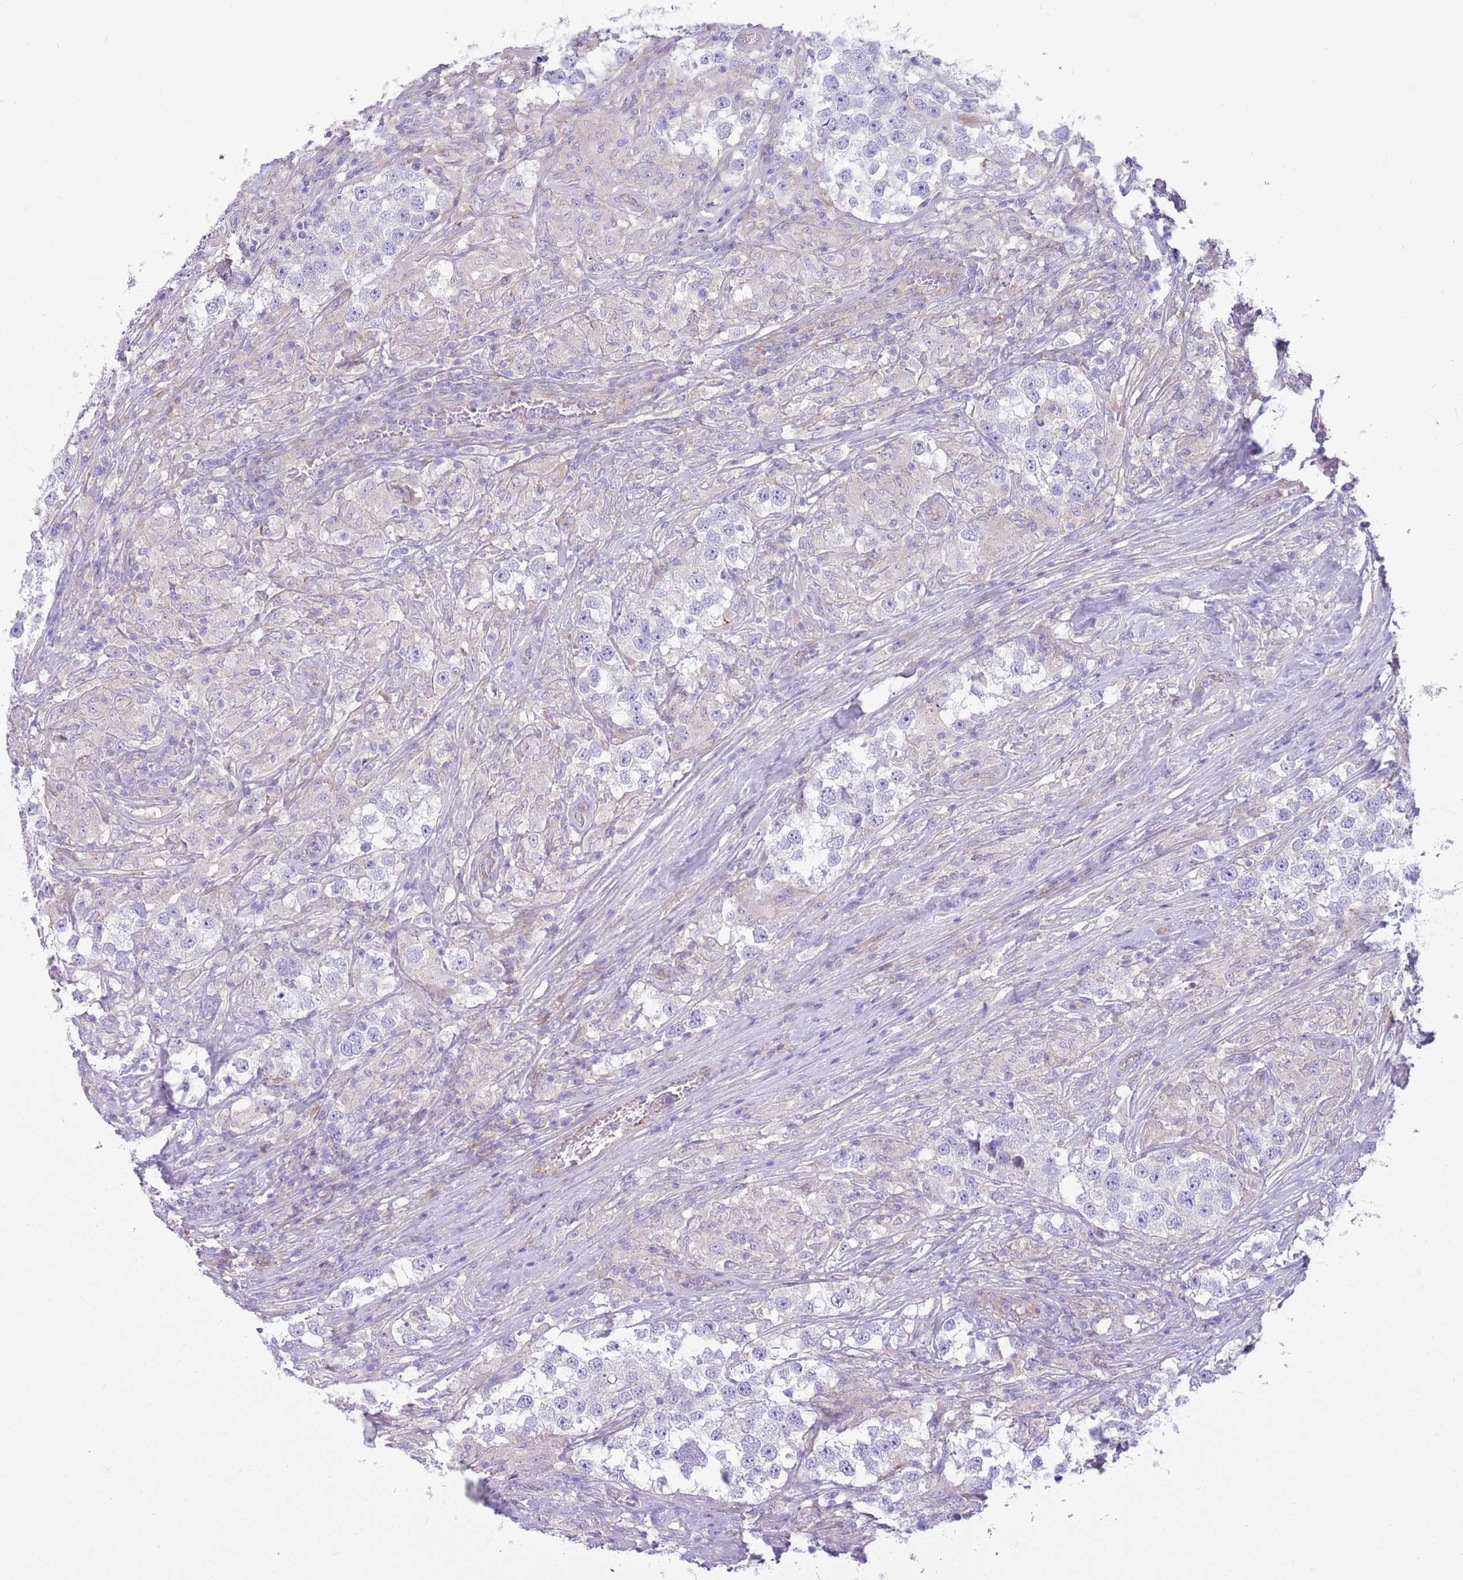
{"staining": {"intensity": "negative", "quantity": "none", "location": "none"}, "tissue": "testis cancer", "cell_type": "Tumor cells", "image_type": "cancer", "snomed": [{"axis": "morphology", "description": "Seminoma, NOS"}, {"axis": "topography", "description": "Testis"}], "caption": "Testis cancer (seminoma) stained for a protein using immunohistochemistry (IHC) demonstrates no positivity tumor cells.", "gene": "SNX6", "patient": {"sex": "male", "age": 46}}